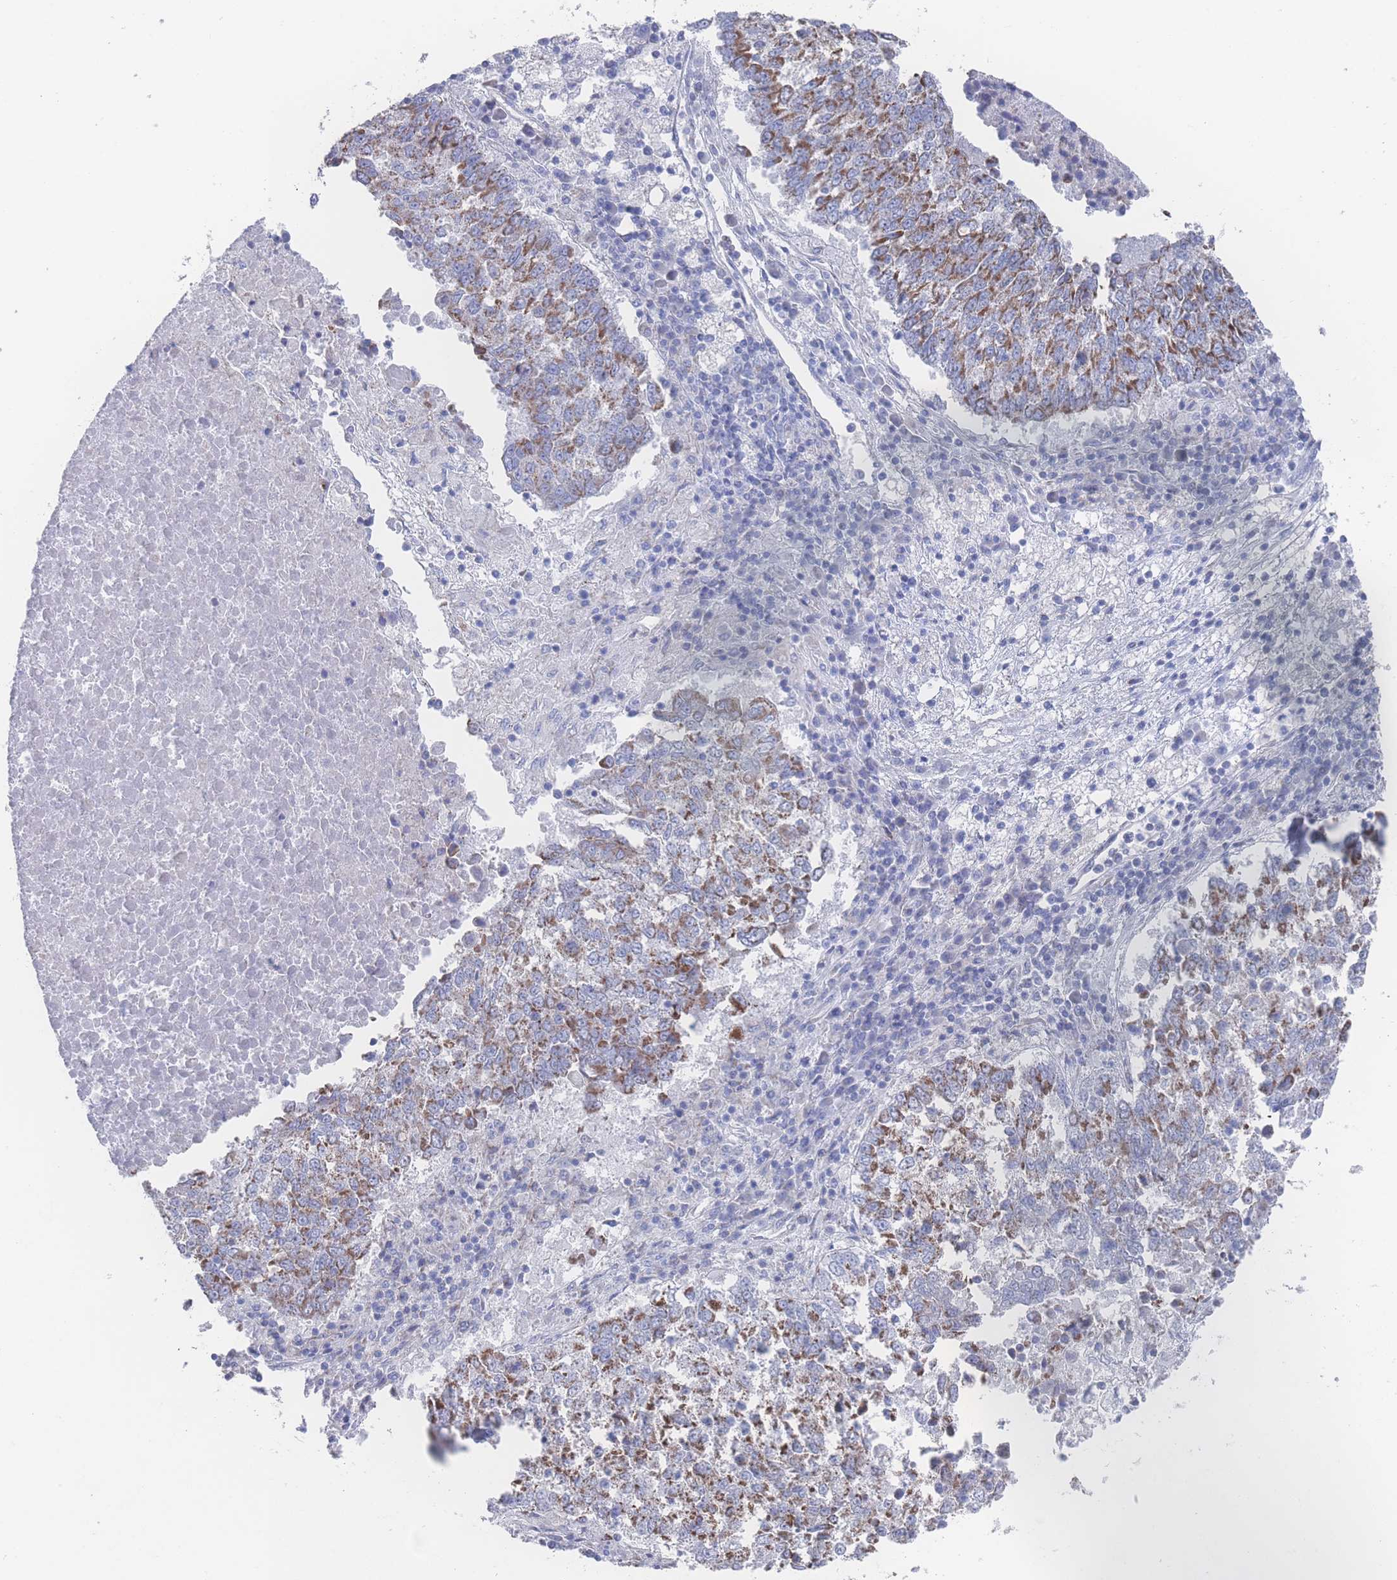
{"staining": {"intensity": "moderate", "quantity": ">75%", "location": "cytoplasmic/membranous"}, "tissue": "lung cancer", "cell_type": "Tumor cells", "image_type": "cancer", "snomed": [{"axis": "morphology", "description": "Squamous cell carcinoma, NOS"}, {"axis": "topography", "description": "Lung"}], "caption": "Tumor cells exhibit medium levels of moderate cytoplasmic/membranous staining in approximately >75% of cells in squamous cell carcinoma (lung). (DAB (3,3'-diaminobenzidine) = brown stain, brightfield microscopy at high magnification).", "gene": "SNPH", "patient": {"sex": "male", "age": 73}}